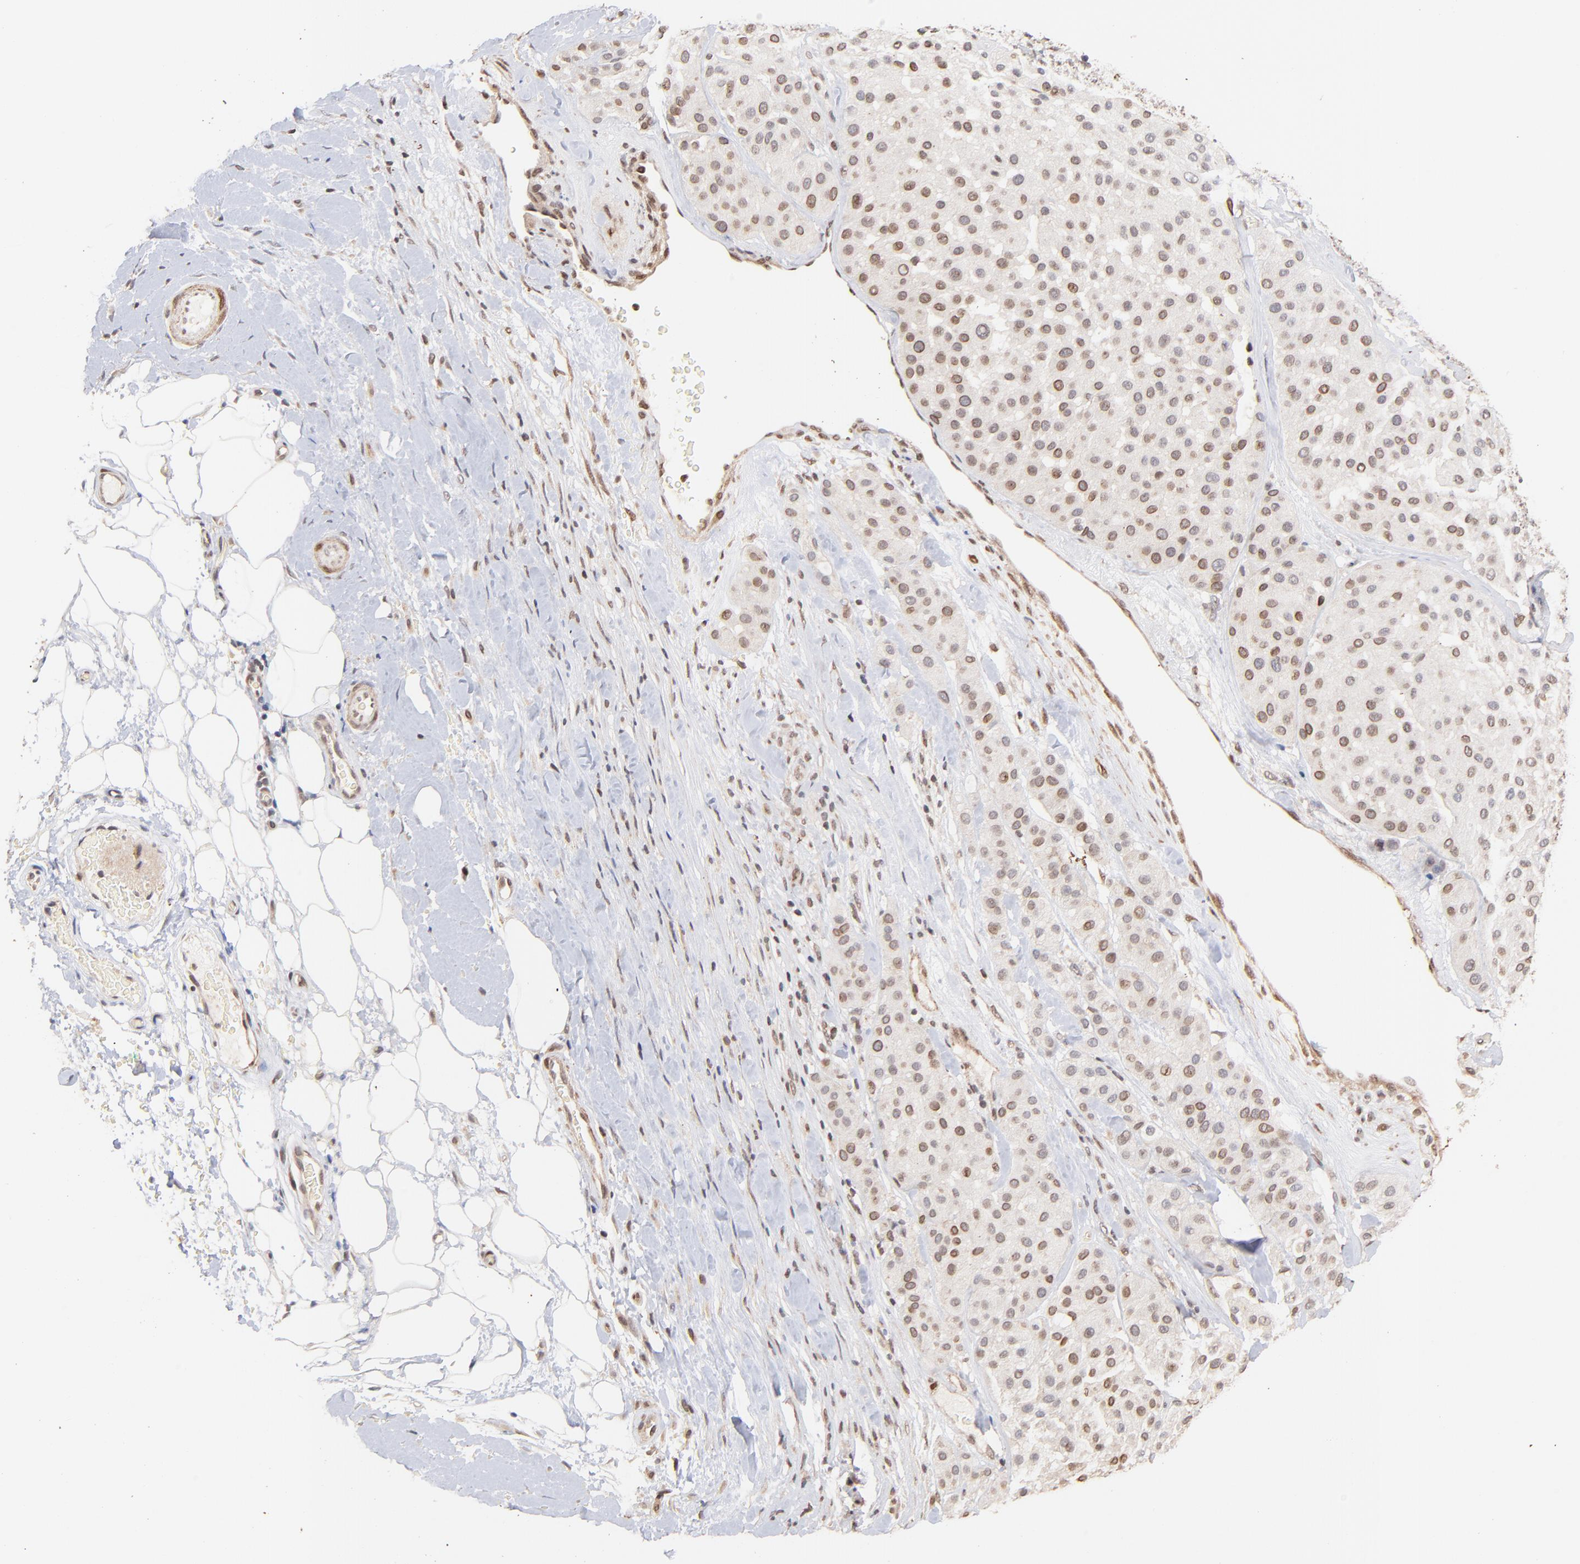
{"staining": {"intensity": "weak", "quantity": "25%-75%", "location": "cytoplasmic/membranous,nuclear"}, "tissue": "melanoma", "cell_type": "Tumor cells", "image_type": "cancer", "snomed": [{"axis": "morphology", "description": "Normal tissue, NOS"}, {"axis": "morphology", "description": "Malignant melanoma, Metastatic site"}, {"axis": "topography", "description": "Skin"}], "caption": "Malignant melanoma (metastatic site) stained for a protein exhibits weak cytoplasmic/membranous and nuclear positivity in tumor cells. Immunohistochemistry (ihc) stains the protein in brown and the nuclei are stained blue.", "gene": "ZFP92", "patient": {"sex": "male", "age": 41}}